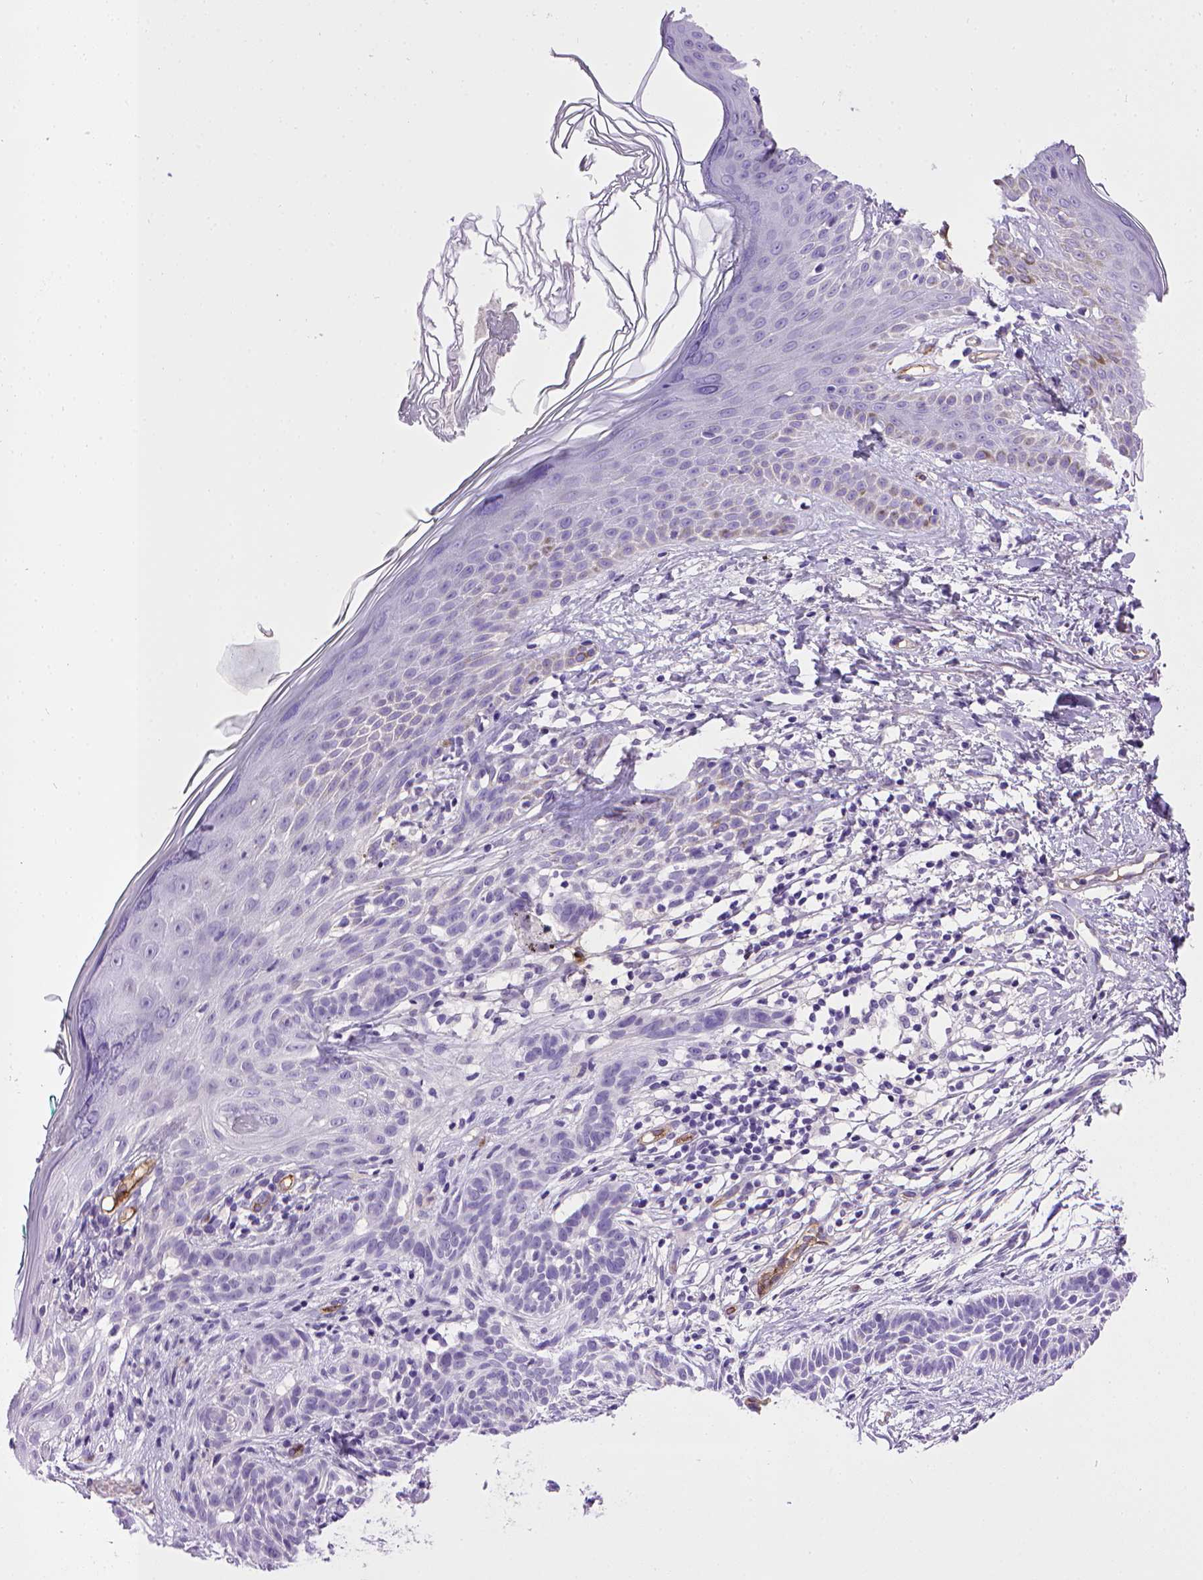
{"staining": {"intensity": "negative", "quantity": "none", "location": "none"}, "tissue": "skin cancer", "cell_type": "Tumor cells", "image_type": "cancer", "snomed": [{"axis": "morphology", "description": "Basal cell carcinoma"}, {"axis": "topography", "description": "Skin"}], "caption": "An immunohistochemistry image of skin cancer (basal cell carcinoma) is shown. There is no staining in tumor cells of skin cancer (basal cell carcinoma).", "gene": "ENG", "patient": {"sex": "male", "age": 85}}